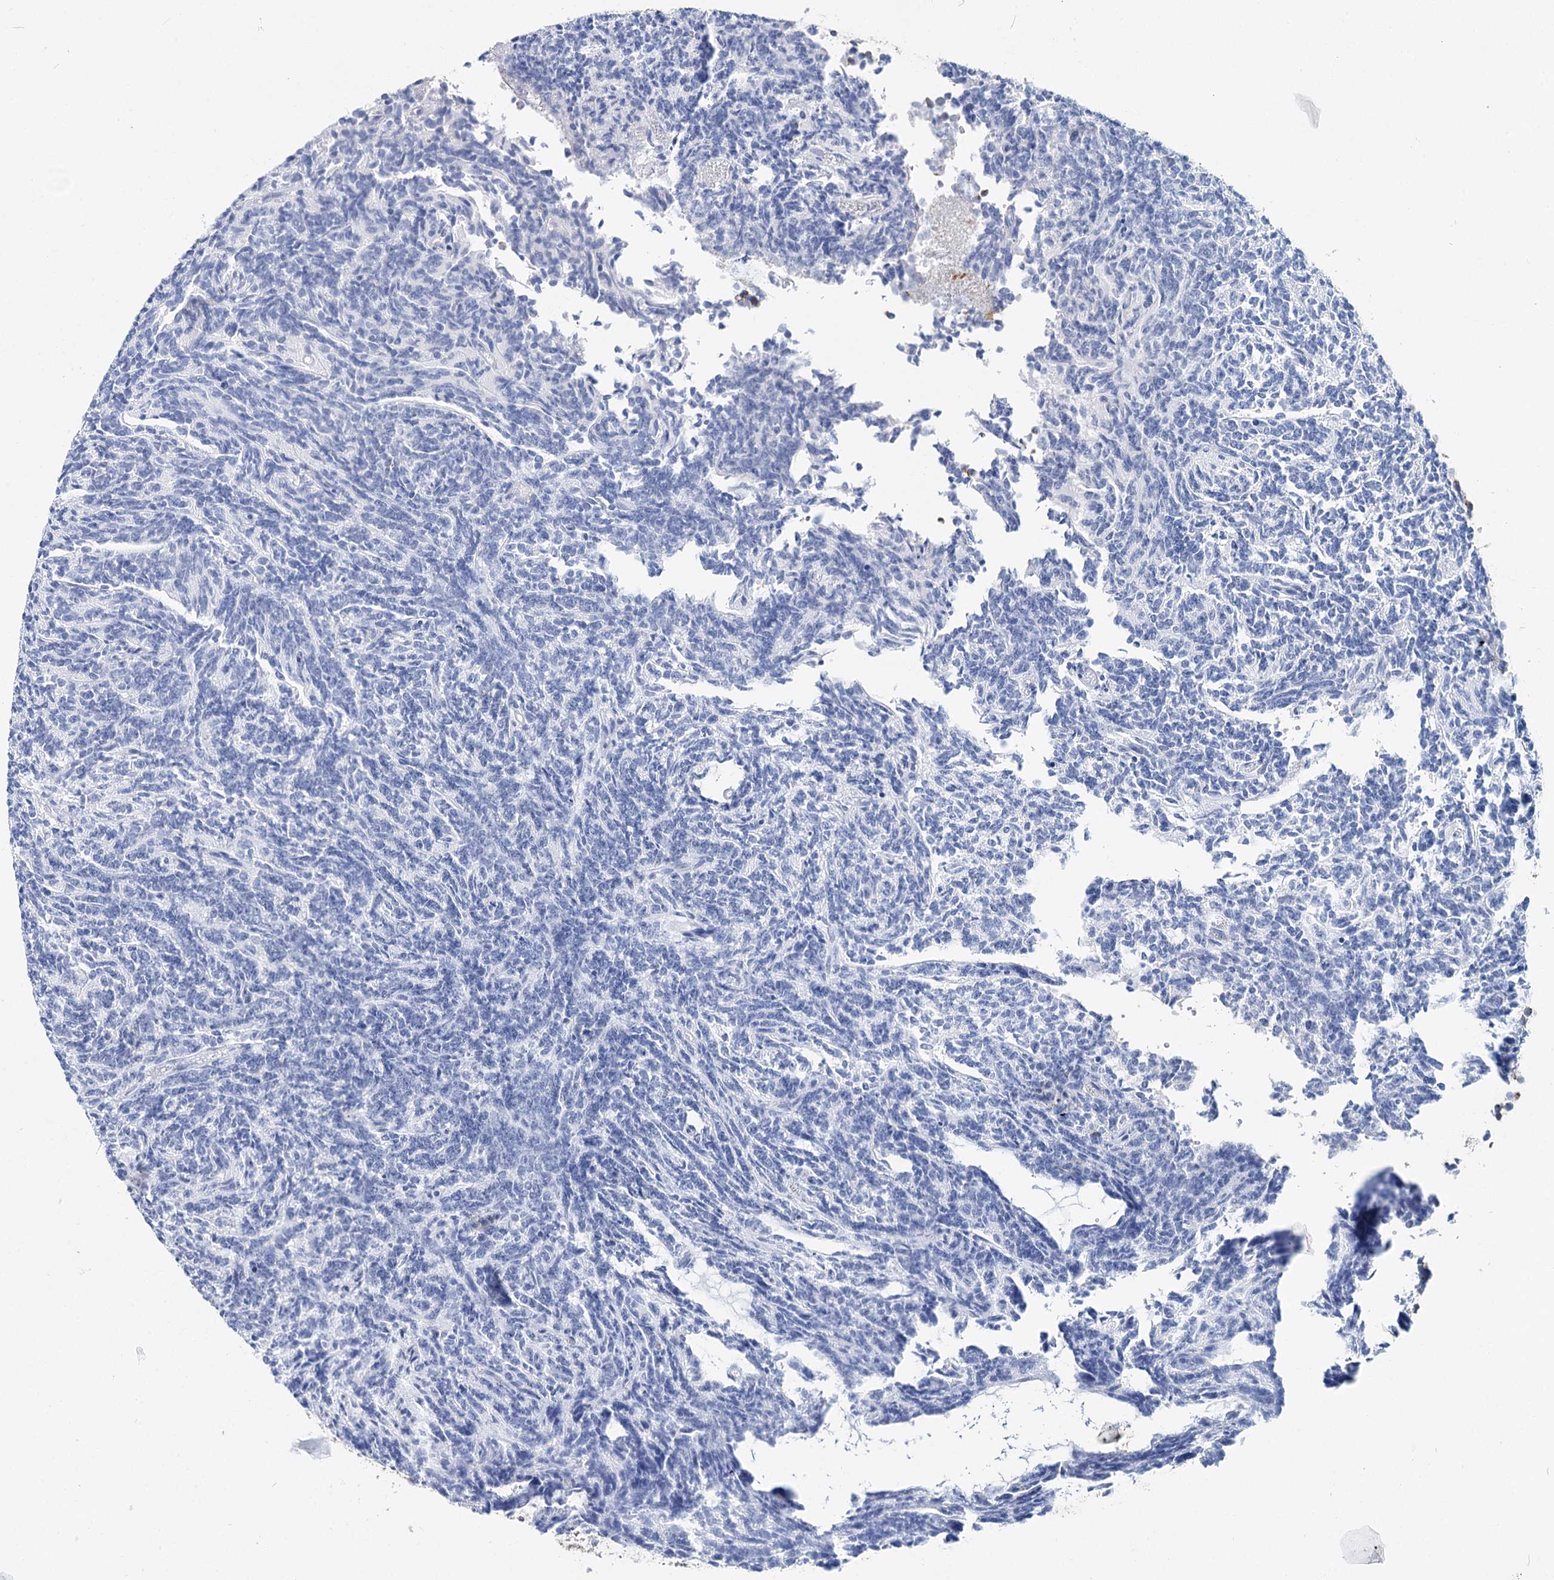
{"staining": {"intensity": "negative", "quantity": "none", "location": "none"}, "tissue": "glioma", "cell_type": "Tumor cells", "image_type": "cancer", "snomed": [{"axis": "morphology", "description": "Glioma, malignant, Low grade"}, {"axis": "topography", "description": "Brain"}], "caption": "This is a micrograph of IHC staining of glioma, which shows no expression in tumor cells.", "gene": "MCCC2", "patient": {"sex": "female", "age": 1}}